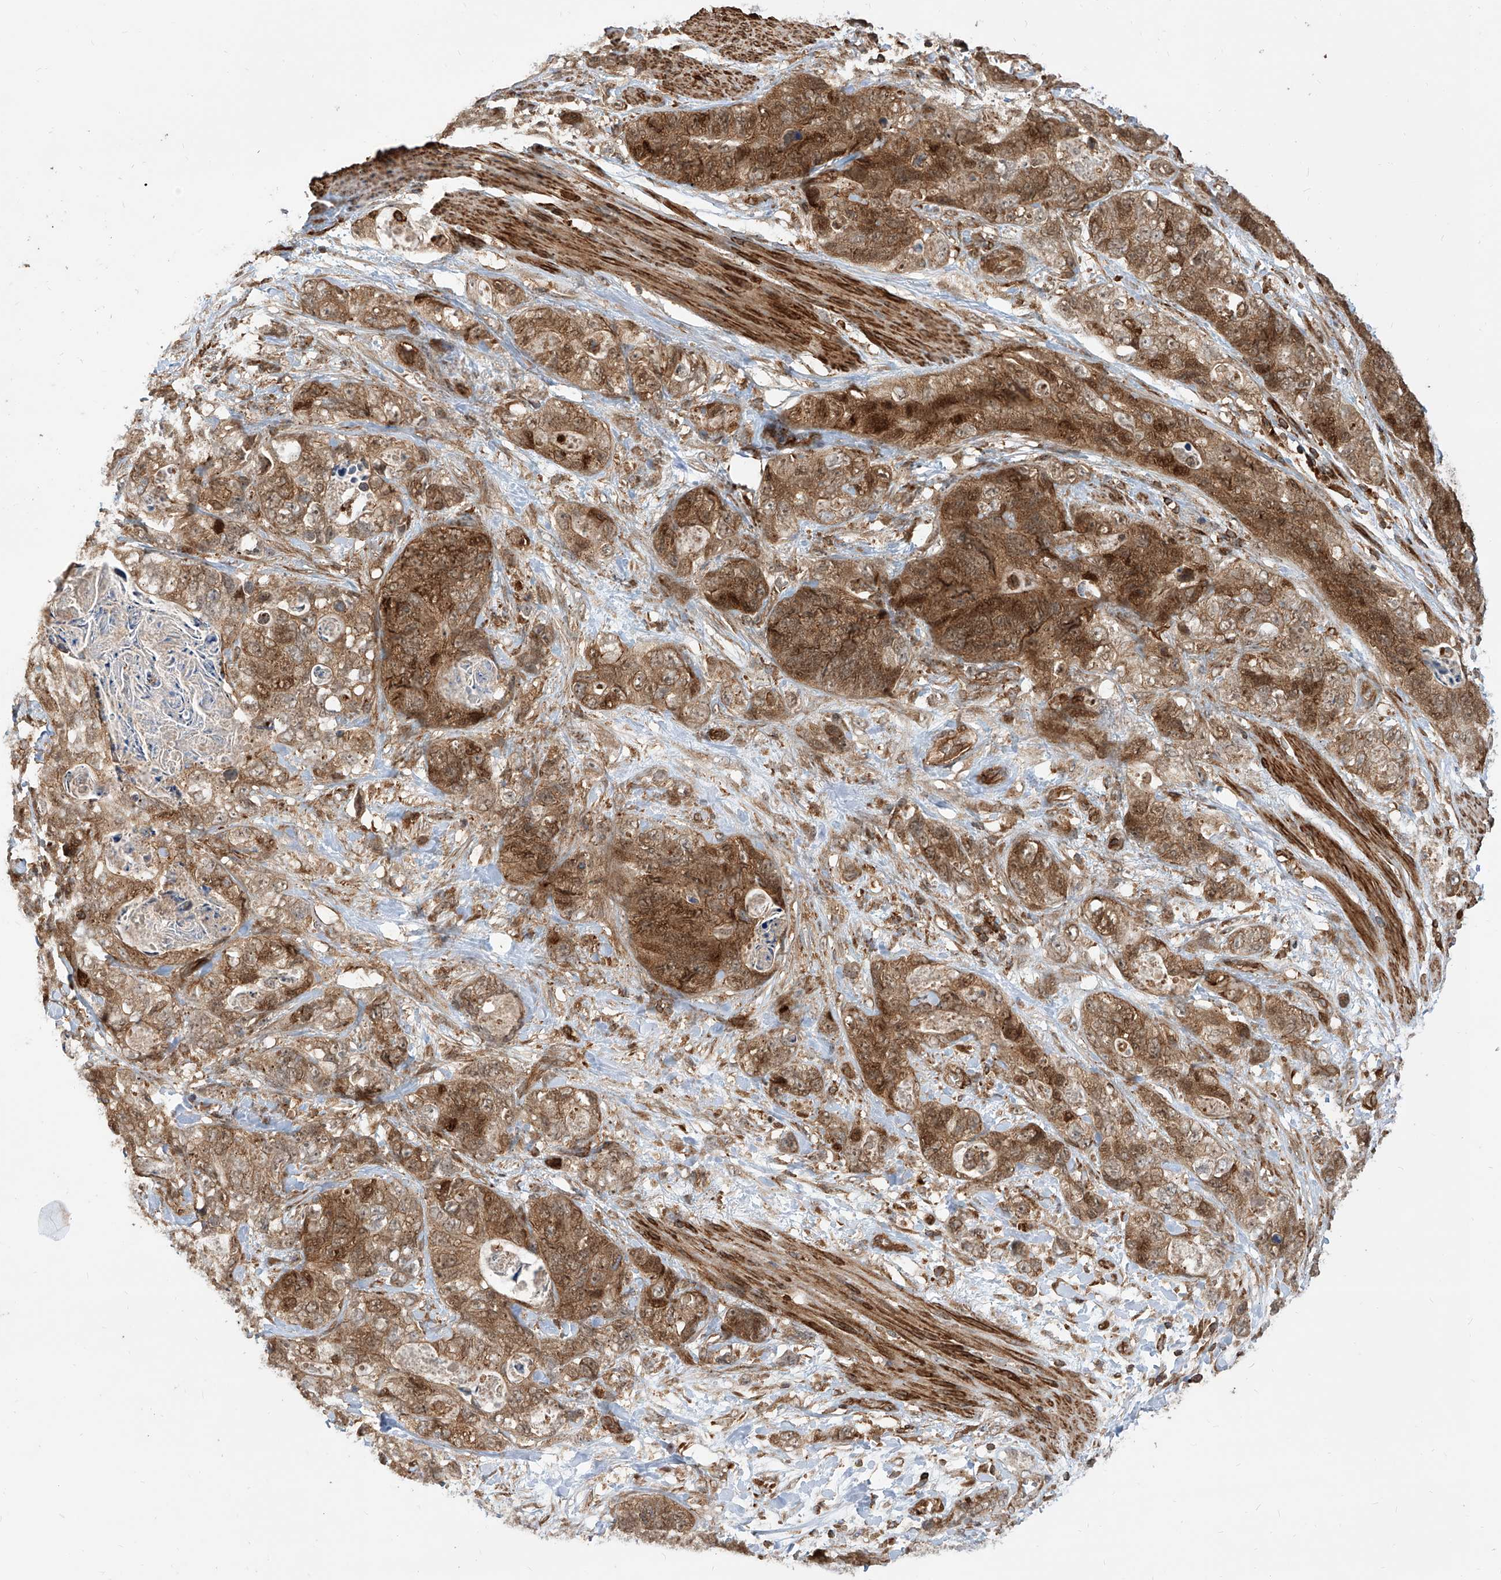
{"staining": {"intensity": "moderate", "quantity": ">75%", "location": "cytoplasmic/membranous,nuclear"}, "tissue": "stomach cancer", "cell_type": "Tumor cells", "image_type": "cancer", "snomed": [{"axis": "morphology", "description": "Normal tissue, NOS"}, {"axis": "morphology", "description": "Adenocarcinoma, NOS"}, {"axis": "topography", "description": "Stomach"}], "caption": "Moderate cytoplasmic/membranous and nuclear expression for a protein is seen in approximately >75% of tumor cells of stomach cancer (adenocarcinoma) using immunohistochemistry.", "gene": "MAGED2", "patient": {"sex": "female", "age": 89}}